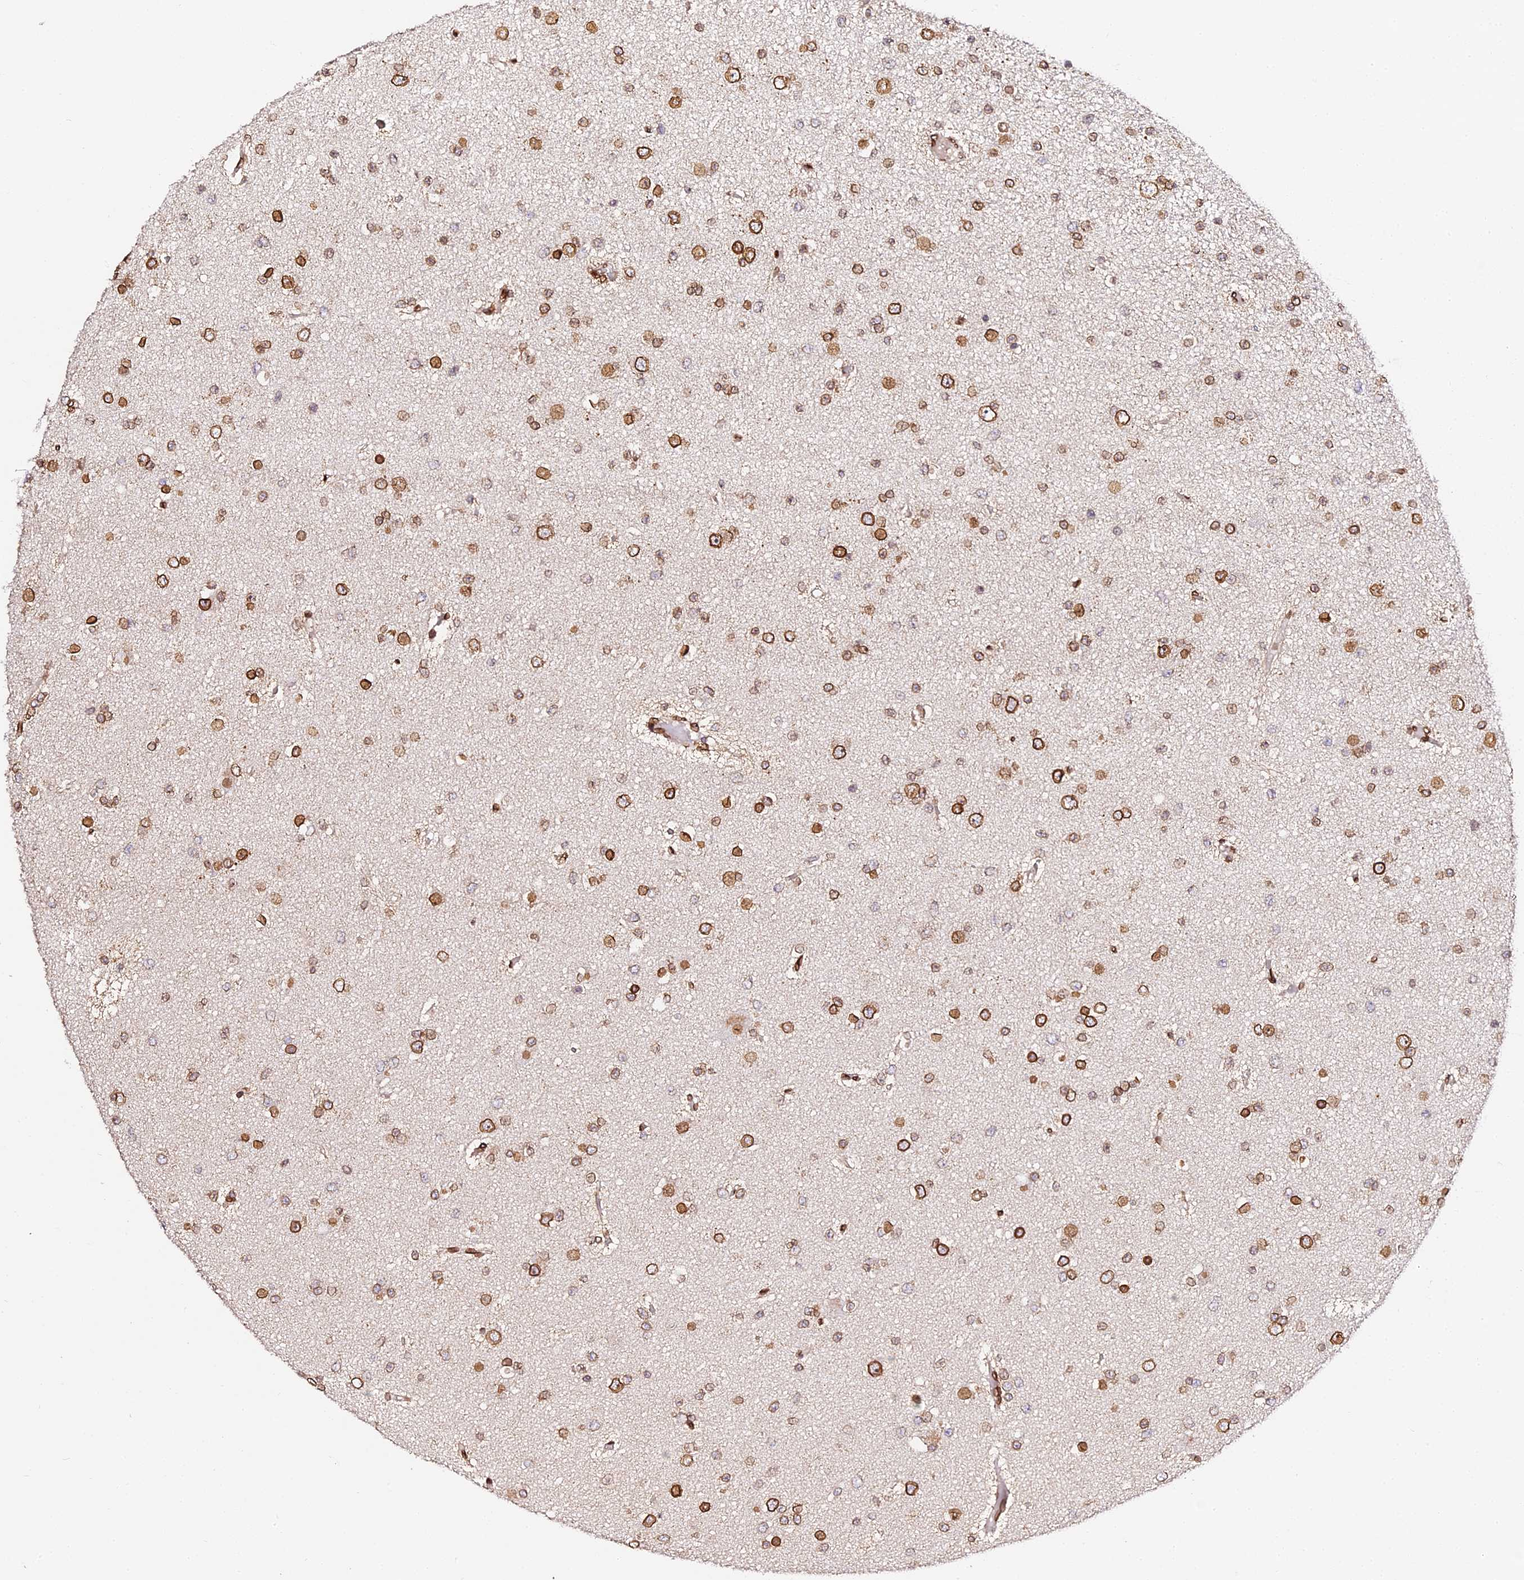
{"staining": {"intensity": "moderate", "quantity": ">75%", "location": "cytoplasmic/membranous,nuclear"}, "tissue": "glioma", "cell_type": "Tumor cells", "image_type": "cancer", "snomed": [{"axis": "morphology", "description": "Glioma, malignant, Low grade"}, {"axis": "topography", "description": "Brain"}], "caption": "IHC staining of glioma, which demonstrates medium levels of moderate cytoplasmic/membranous and nuclear positivity in approximately >75% of tumor cells indicating moderate cytoplasmic/membranous and nuclear protein staining. The staining was performed using DAB (brown) for protein detection and nuclei were counterstained in hematoxylin (blue).", "gene": "ANAPC5", "patient": {"sex": "female", "age": 22}}